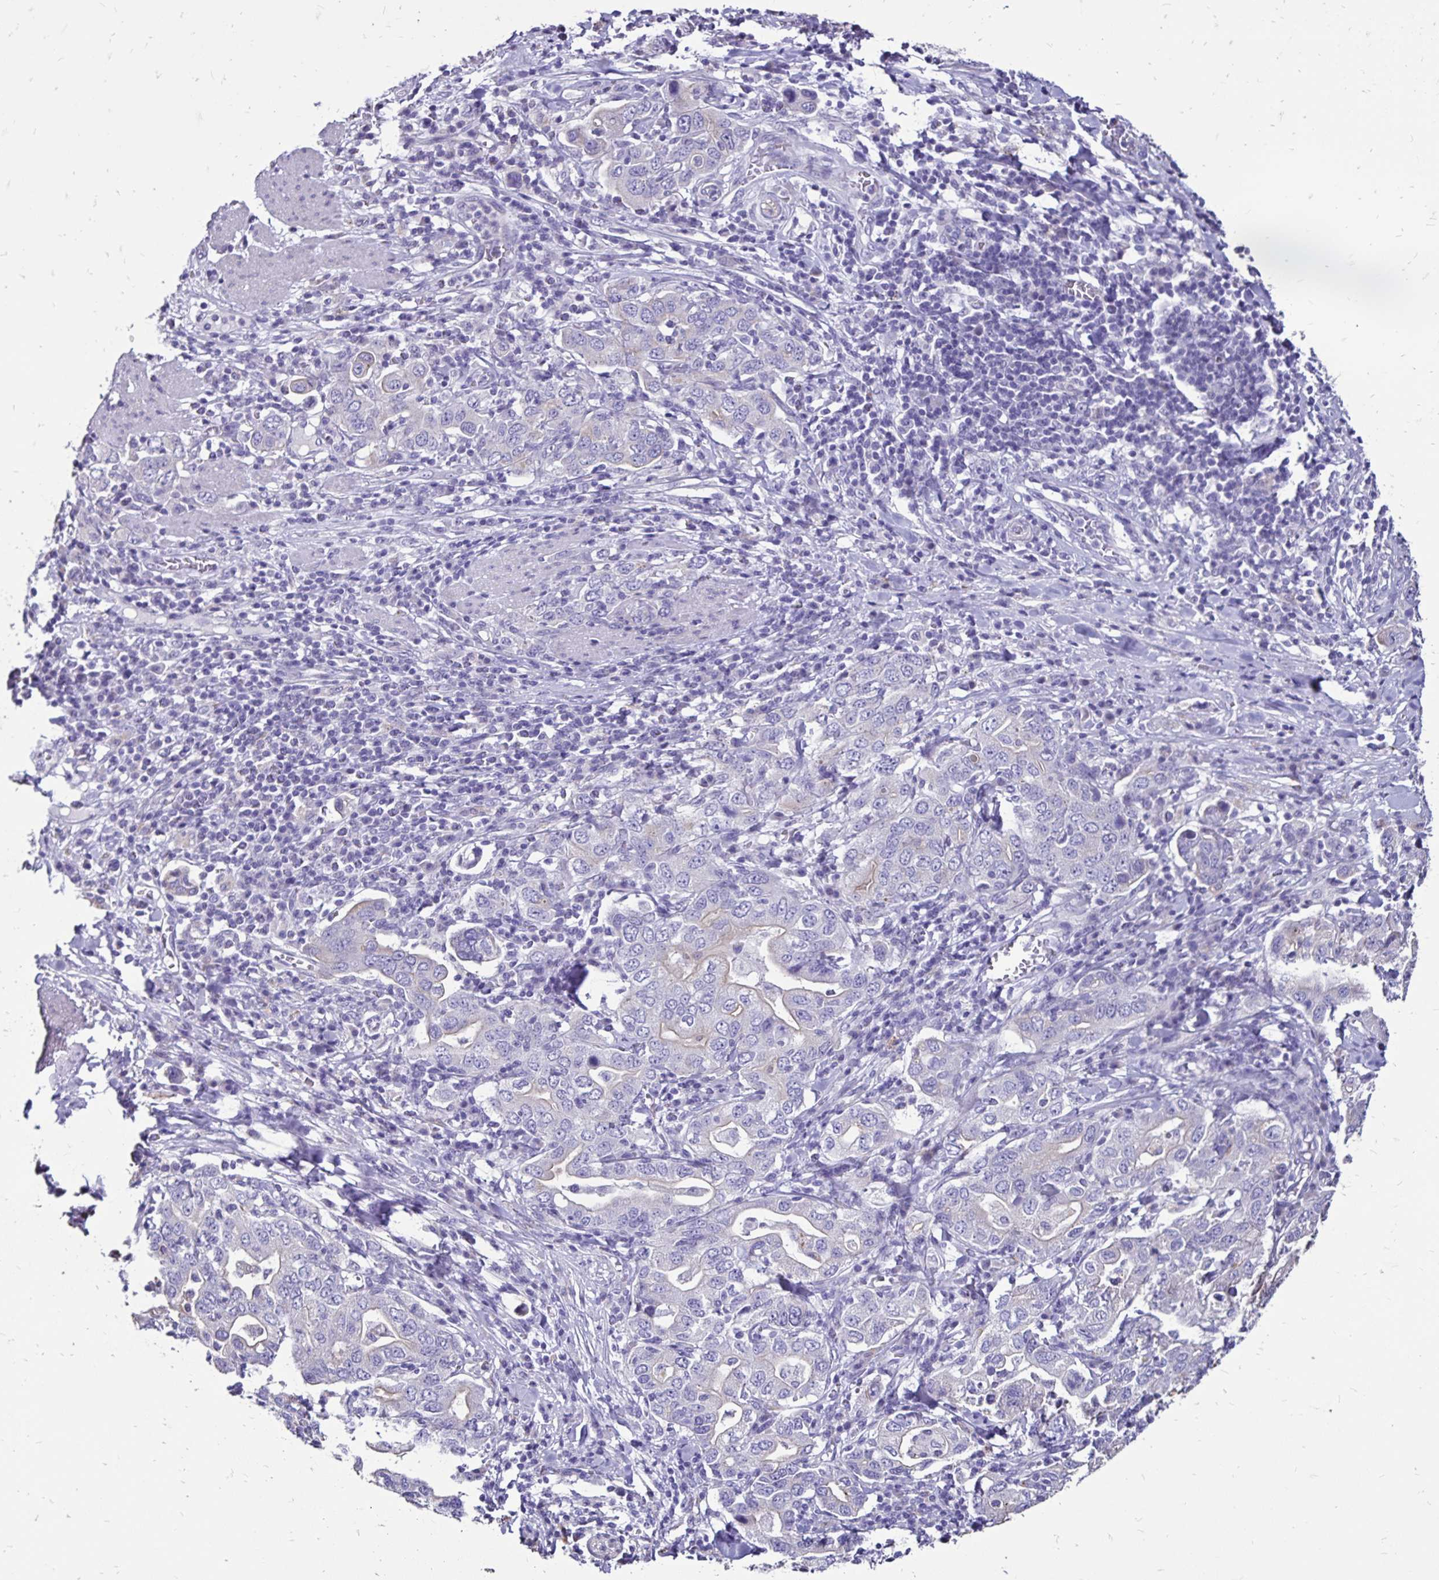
{"staining": {"intensity": "negative", "quantity": "none", "location": "none"}, "tissue": "stomach cancer", "cell_type": "Tumor cells", "image_type": "cancer", "snomed": [{"axis": "morphology", "description": "Adenocarcinoma, NOS"}, {"axis": "topography", "description": "Stomach, upper"}, {"axis": "topography", "description": "Stomach"}], "caption": "There is no significant staining in tumor cells of stomach adenocarcinoma. (DAB immunohistochemistry visualized using brightfield microscopy, high magnification).", "gene": "EVPL", "patient": {"sex": "male", "age": 62}}